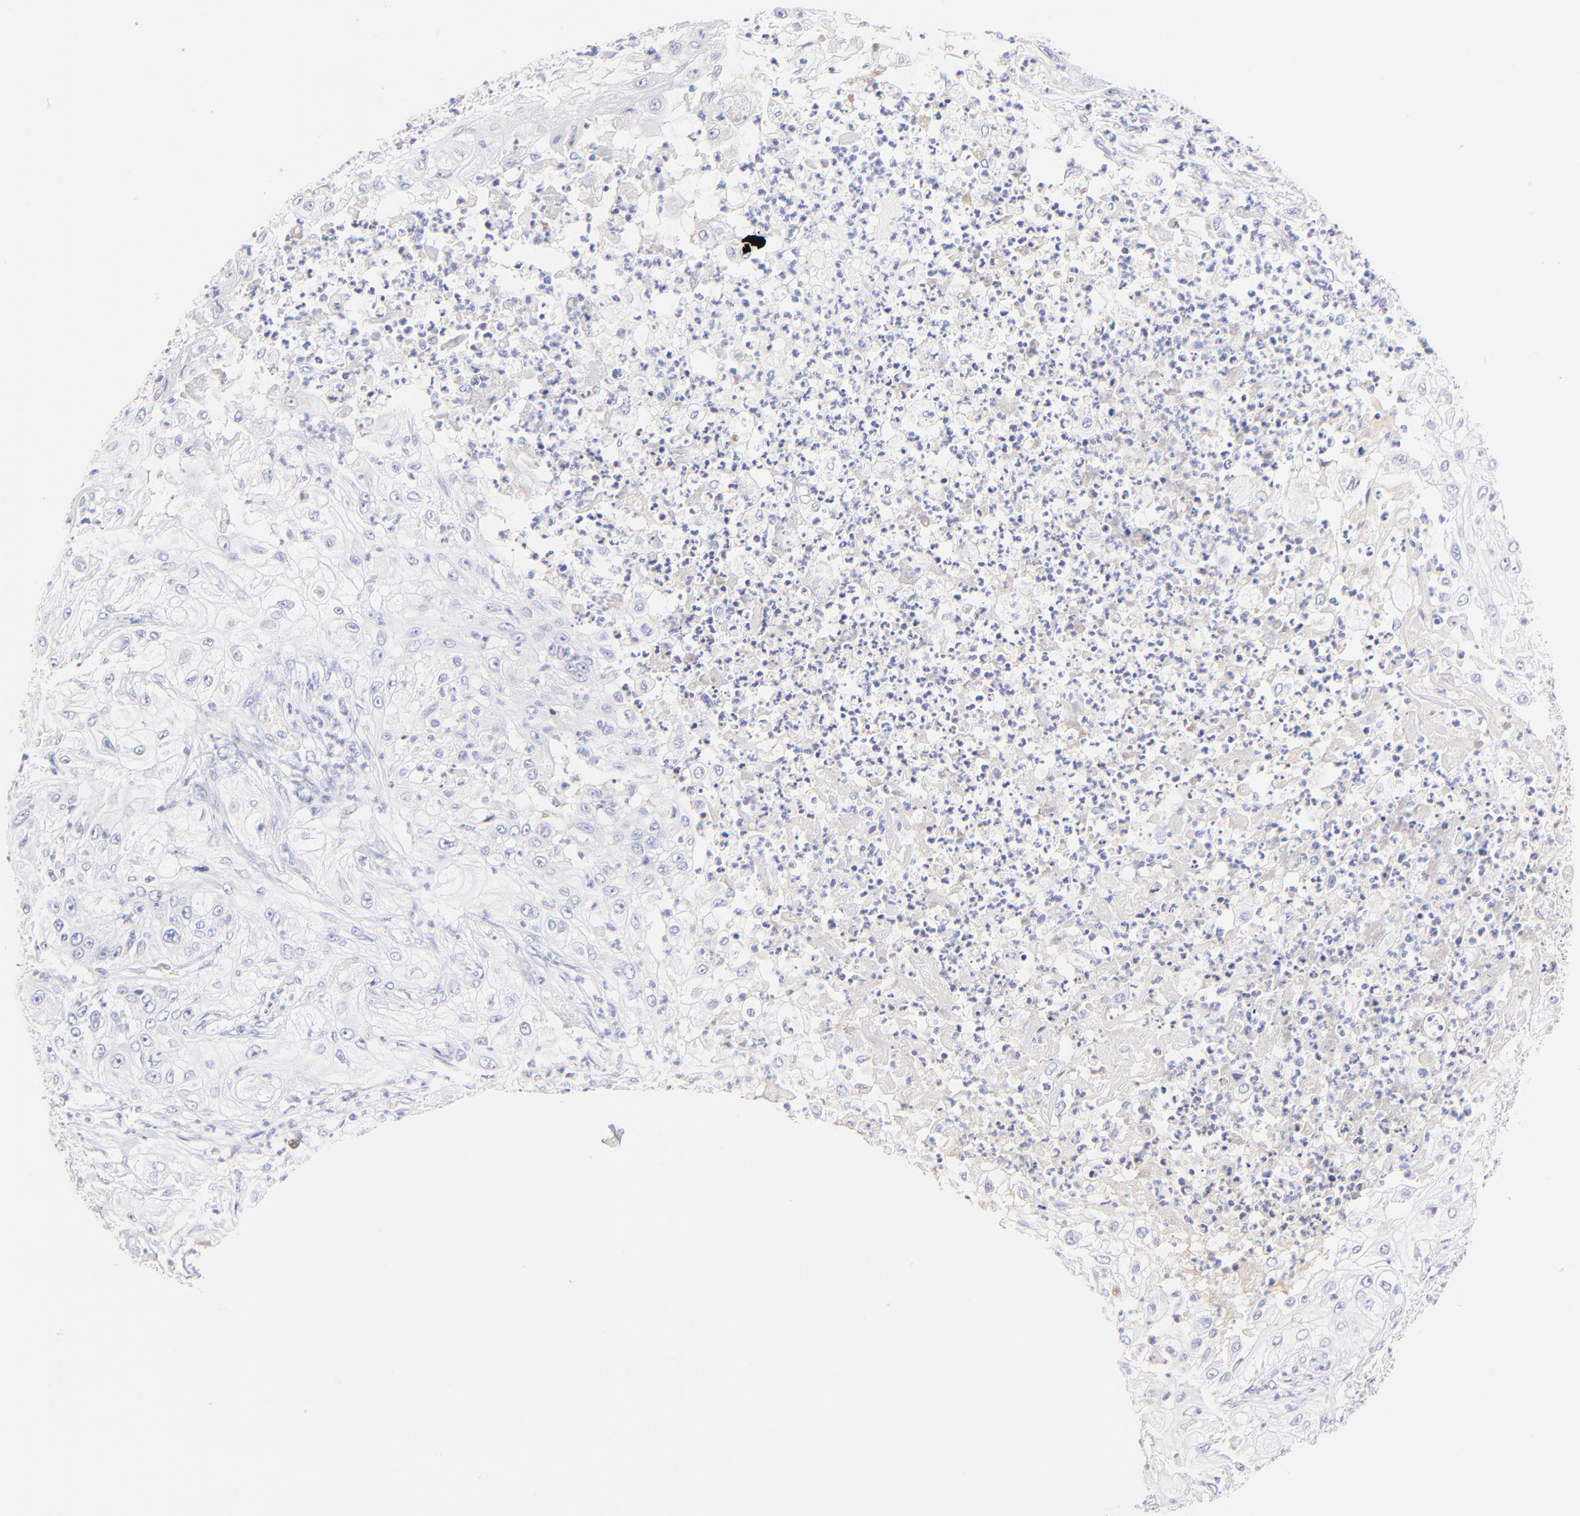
{"staining": {"intensity": "negative", "quantity": "none", "location": "none"}, "tissue": "lung cancer", "cell_type": "Tumor cells", "image_type": "cancer", "snomed": [{"axis": "morphology", "description": "Inflammation, NOS"}, {"axis": "morphology", "description": "Squamous cell carcinoma, NOS"}, {"axis": "topography", "description": "Lymph node"}, {"axis": "topography", "description": "Soft tissue"}, {"axis": "topography", "description": "Lung"}], "caption": "Immunohistochemical staining of lung squamous cell carcinoma demonstrates no significant staining in tumor cells. (DAB (3,3'-diaminobenzidine) immunohistochemistry, high magnification).", "gene": "ASB9", "patient": {"sex": "male", "age": 66}}